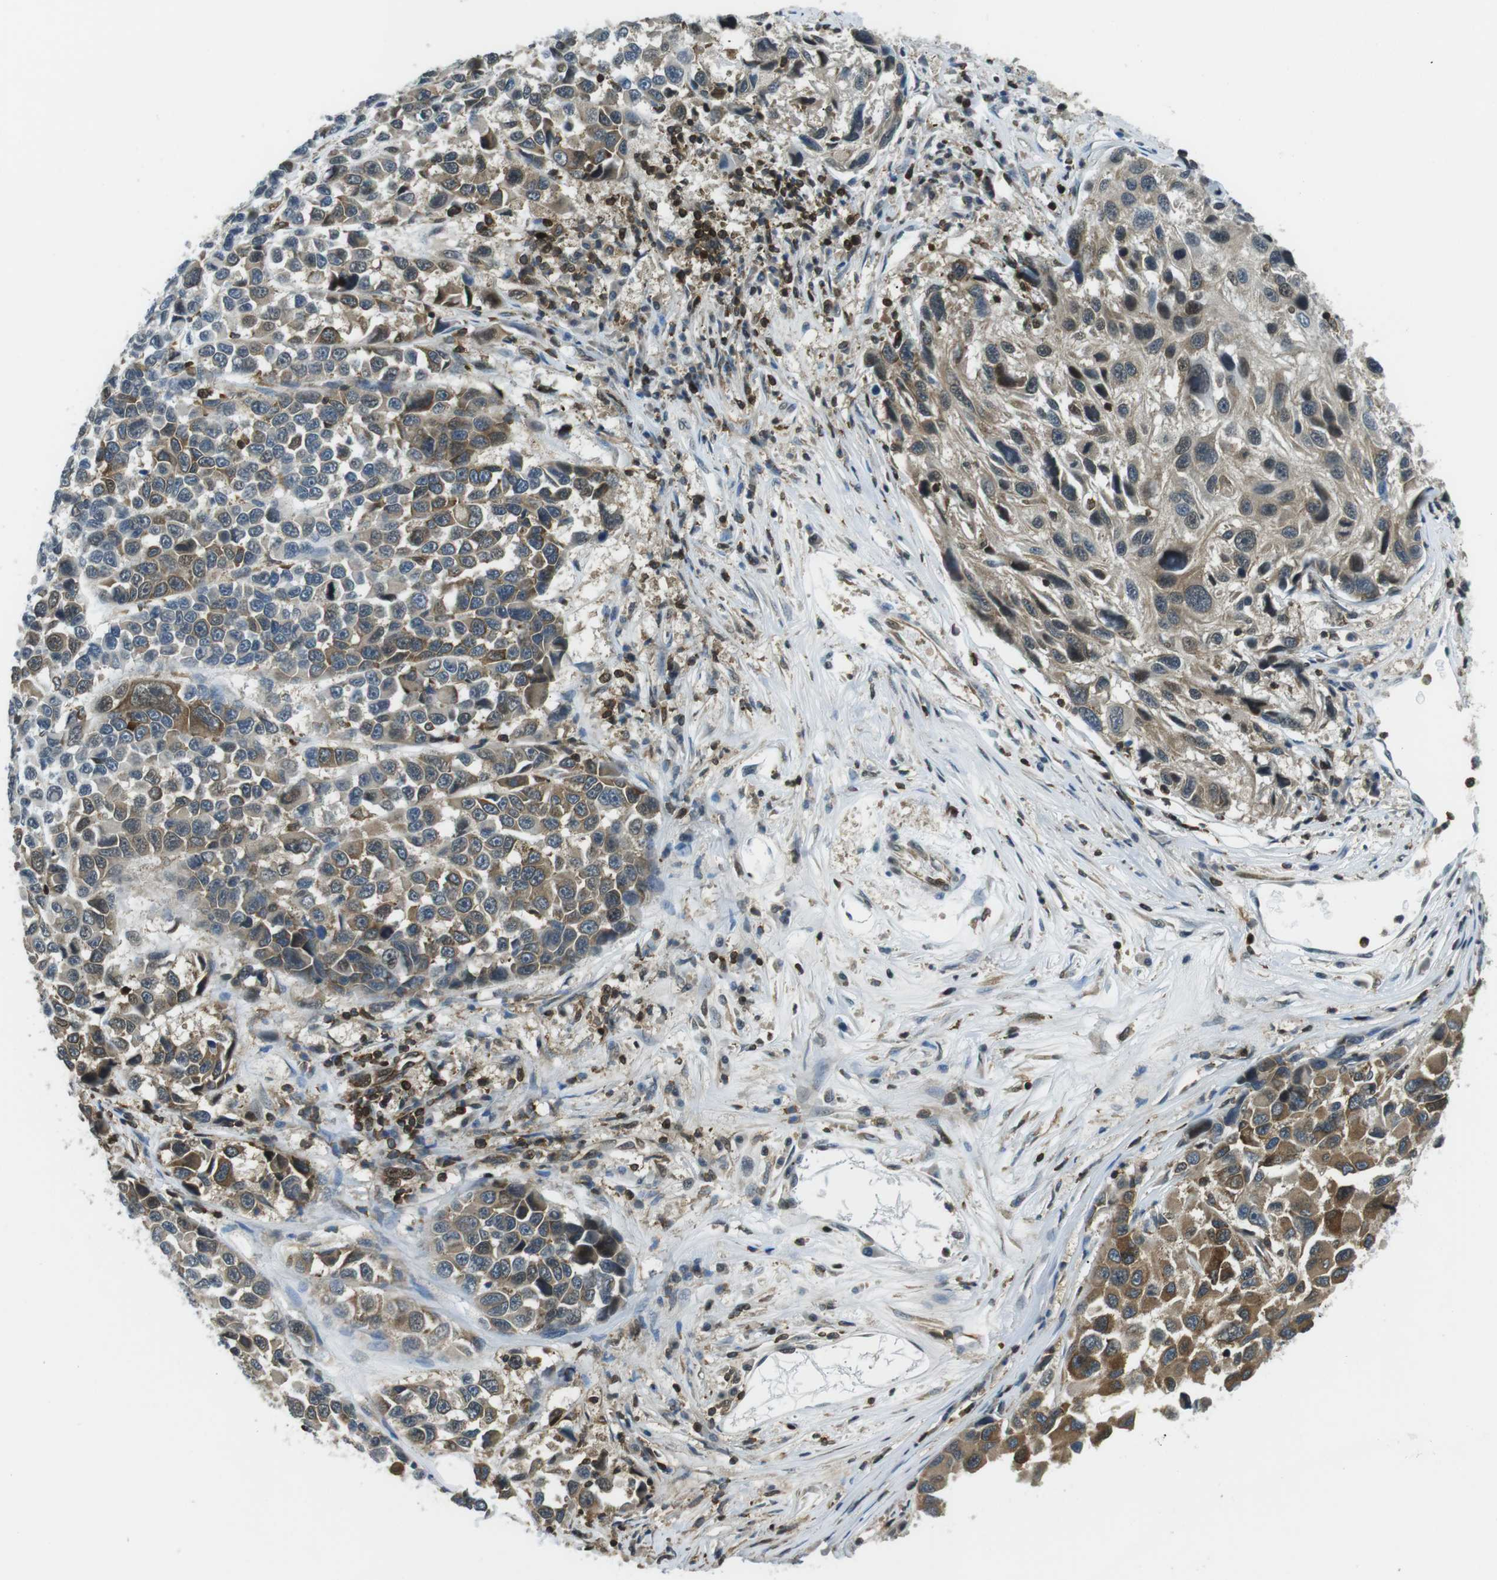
{"staining": {"intensity": "moderate", "quantity": "25%-75%", "location": "cytoplasmic/membranous"}, "tissue": "melanoma", "cell_type": "Tumor cells", "image_type": "cancer", "snomed": [{"axis": "morphology", "description": "Malignant melanoma, NOS"}, {"axis": "topography", "description": "Skin"}], "caption": "Brown immunohistochemical staining in human melanoma exhibits moderate cytoplasmic/membranous expression in about 25%-75% of tumor cells.", "gene": "STK10", "patient": {"sex": "male", "age": 53}}